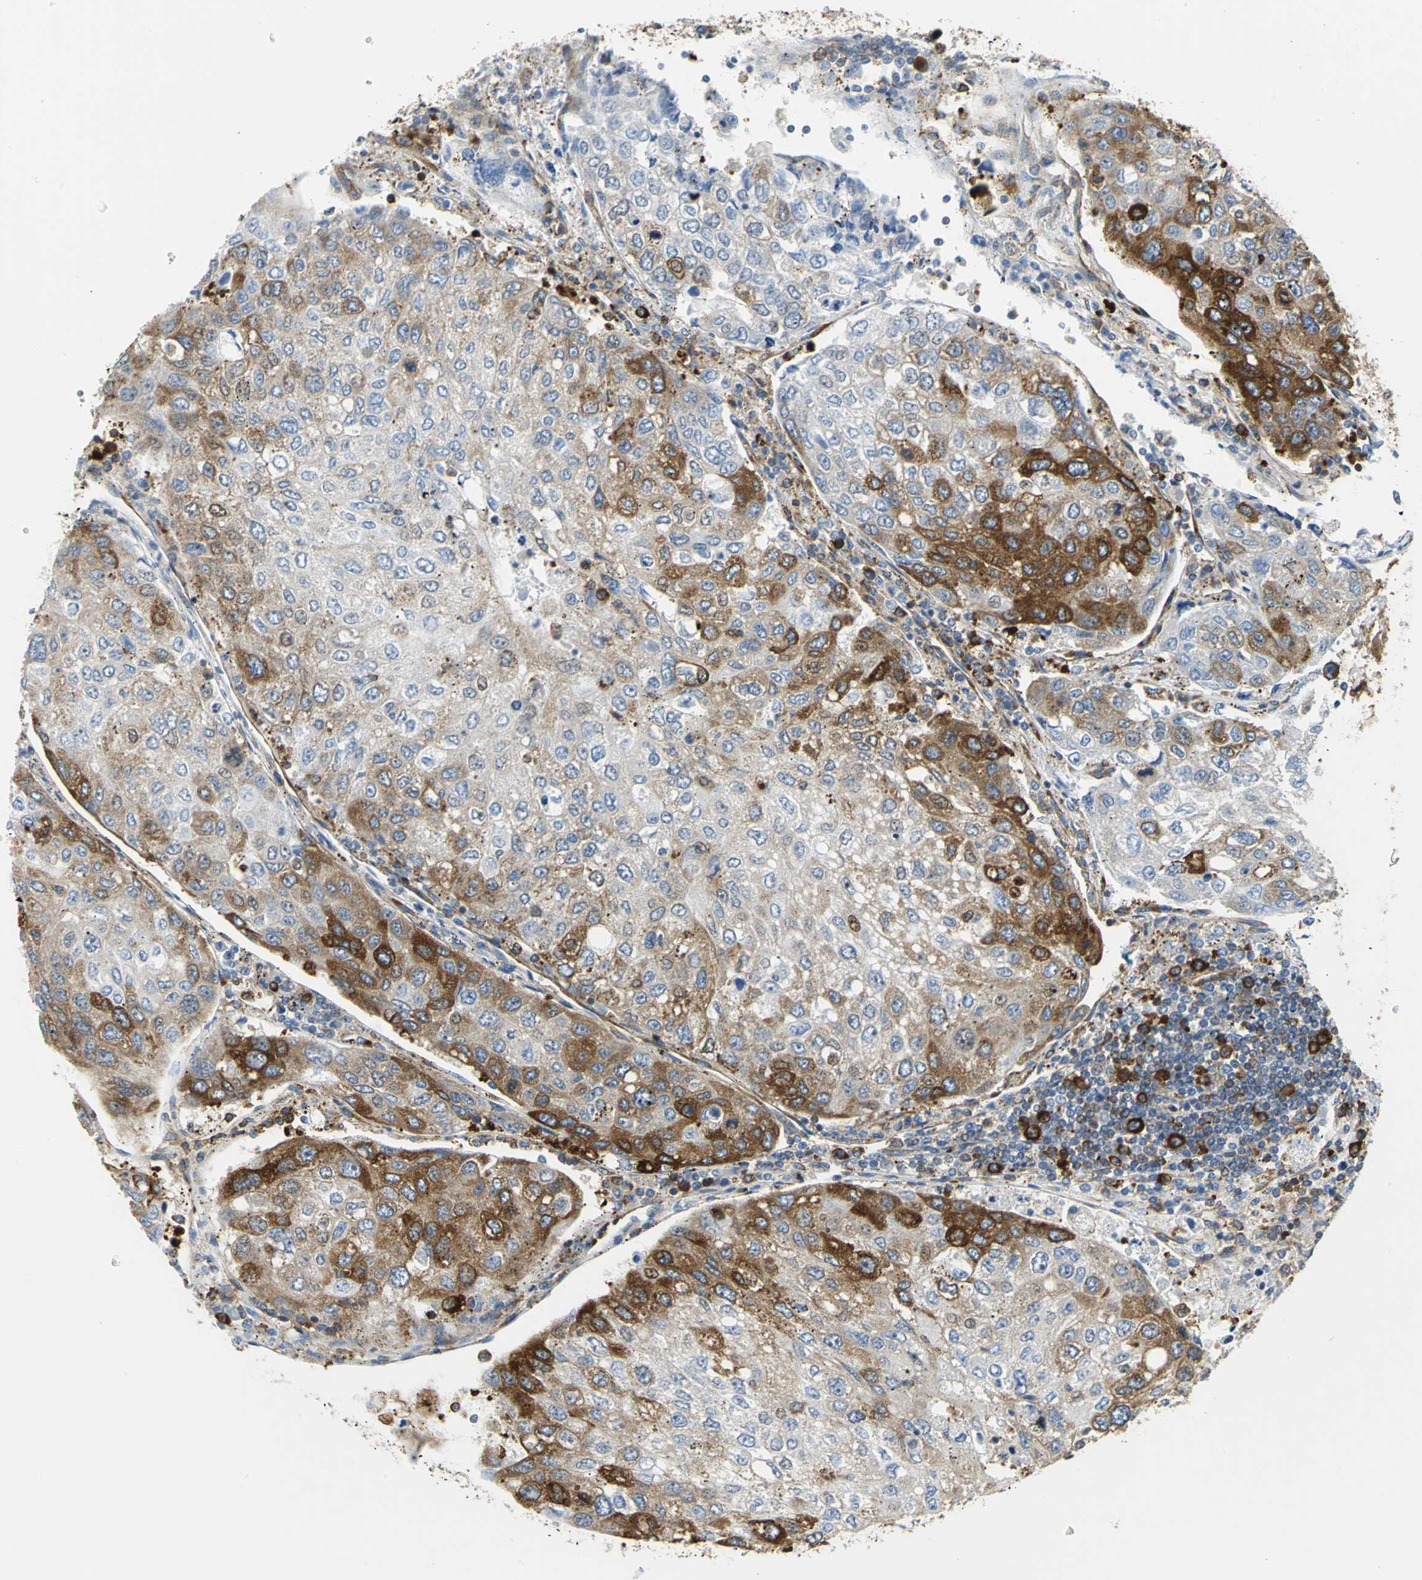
{"staining": {"intensity": "moderate", "quantity": ">75%", "location": "cytoplasmic/membranous,nuclear"}, "tissue": "urothelial cancer", "cell_type": "Tumor cells", "image_type": "cancer", "snomed": [{"axis": "morphology", "description": "Urothelial carcinoma, High grade"}, {"axis": "topography", "description": "Lymph node"}, {"axis": "topography", "description": "Urinary bladder"}], "caption": "Immunohistochemical staining of human urothelial carcinoma (high-grade) exhibits medium levels of moderate cytoplasmic/membranous and nuclear positivity in approximately >75% of tumor cells. (DAB = brown stain, brightfield microscopy at high magnification).", "gene": "YBX1", "patient": {"sex": "male", "age": 51}}